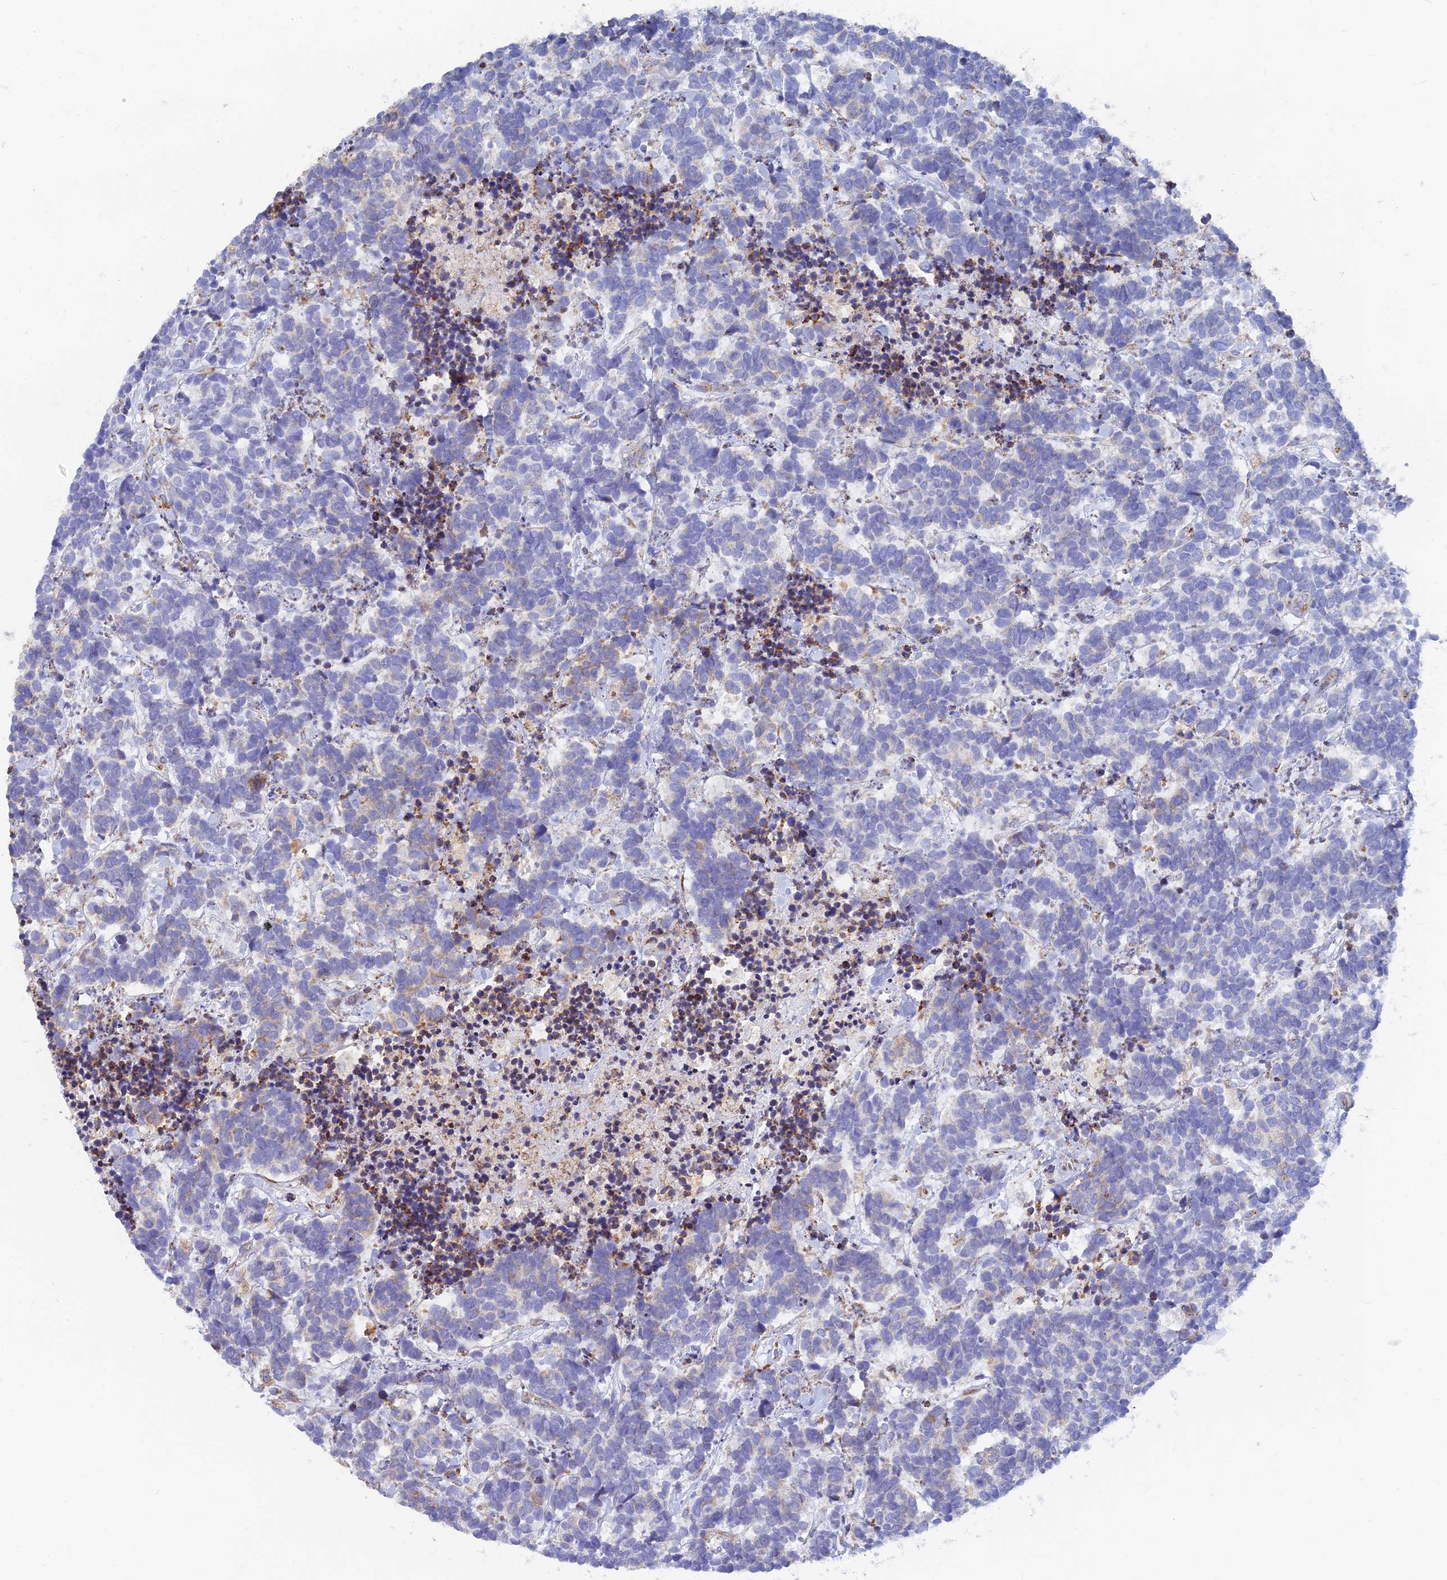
{"staining": {"intensity": "moderate", "quantity": "<25%", "location": "cytoplasmic/membranous"}, "tissue": "carcinoid", "cell_type": "Tumor cells", "image_type": "cancer", "snomed": [{"axis": "morphology", "description": "Carcinoma, NOS"}, {"axis": "morphology", "description": "Carcinoid, malignant, NOS"}, {"axis": "topography", "description": "Prostate"}], "caption": "Carcinoma stained with a protein marker demonstrates moderate staining in tumor cells.", "gene": "WDR35", "patient": {"sex": "male", "age": 57}}